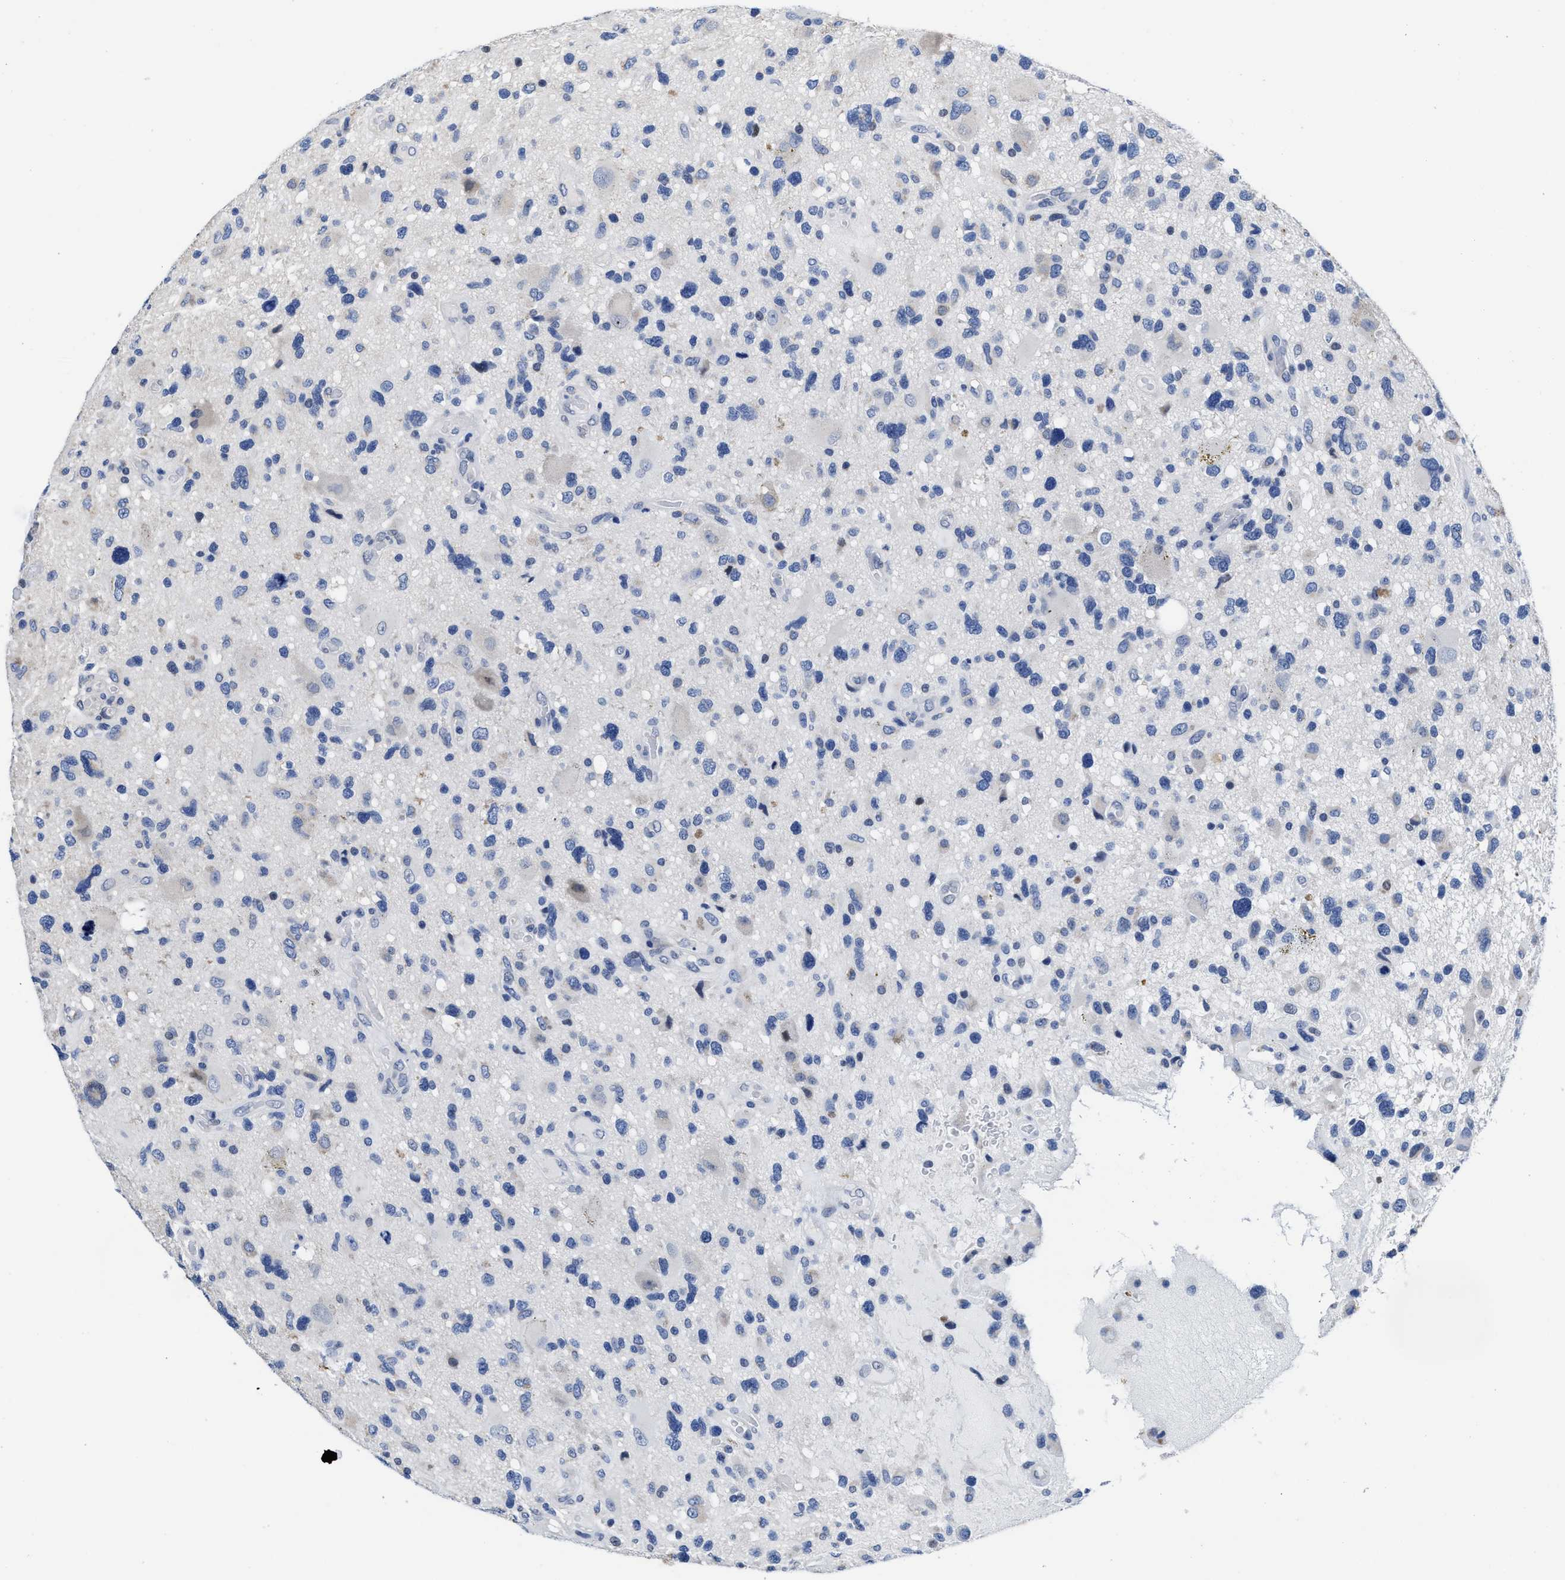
{"staining": {"intensity": "negative", "quantity": "none", "location": "none"}, "tissue": "glioma", "cell_type": "Tumor cells", "image_type": "cancer", "snomed": [{"axis": "morphology", "description": "Glioma, malignant, High grade"}, {"axis": "topography", "description": "Brain"}], "caption": "Tumor cells show no significant protein staining in glioma.", "gene": "HOOK1", "patient": {"sex": "male", "age": 33}}